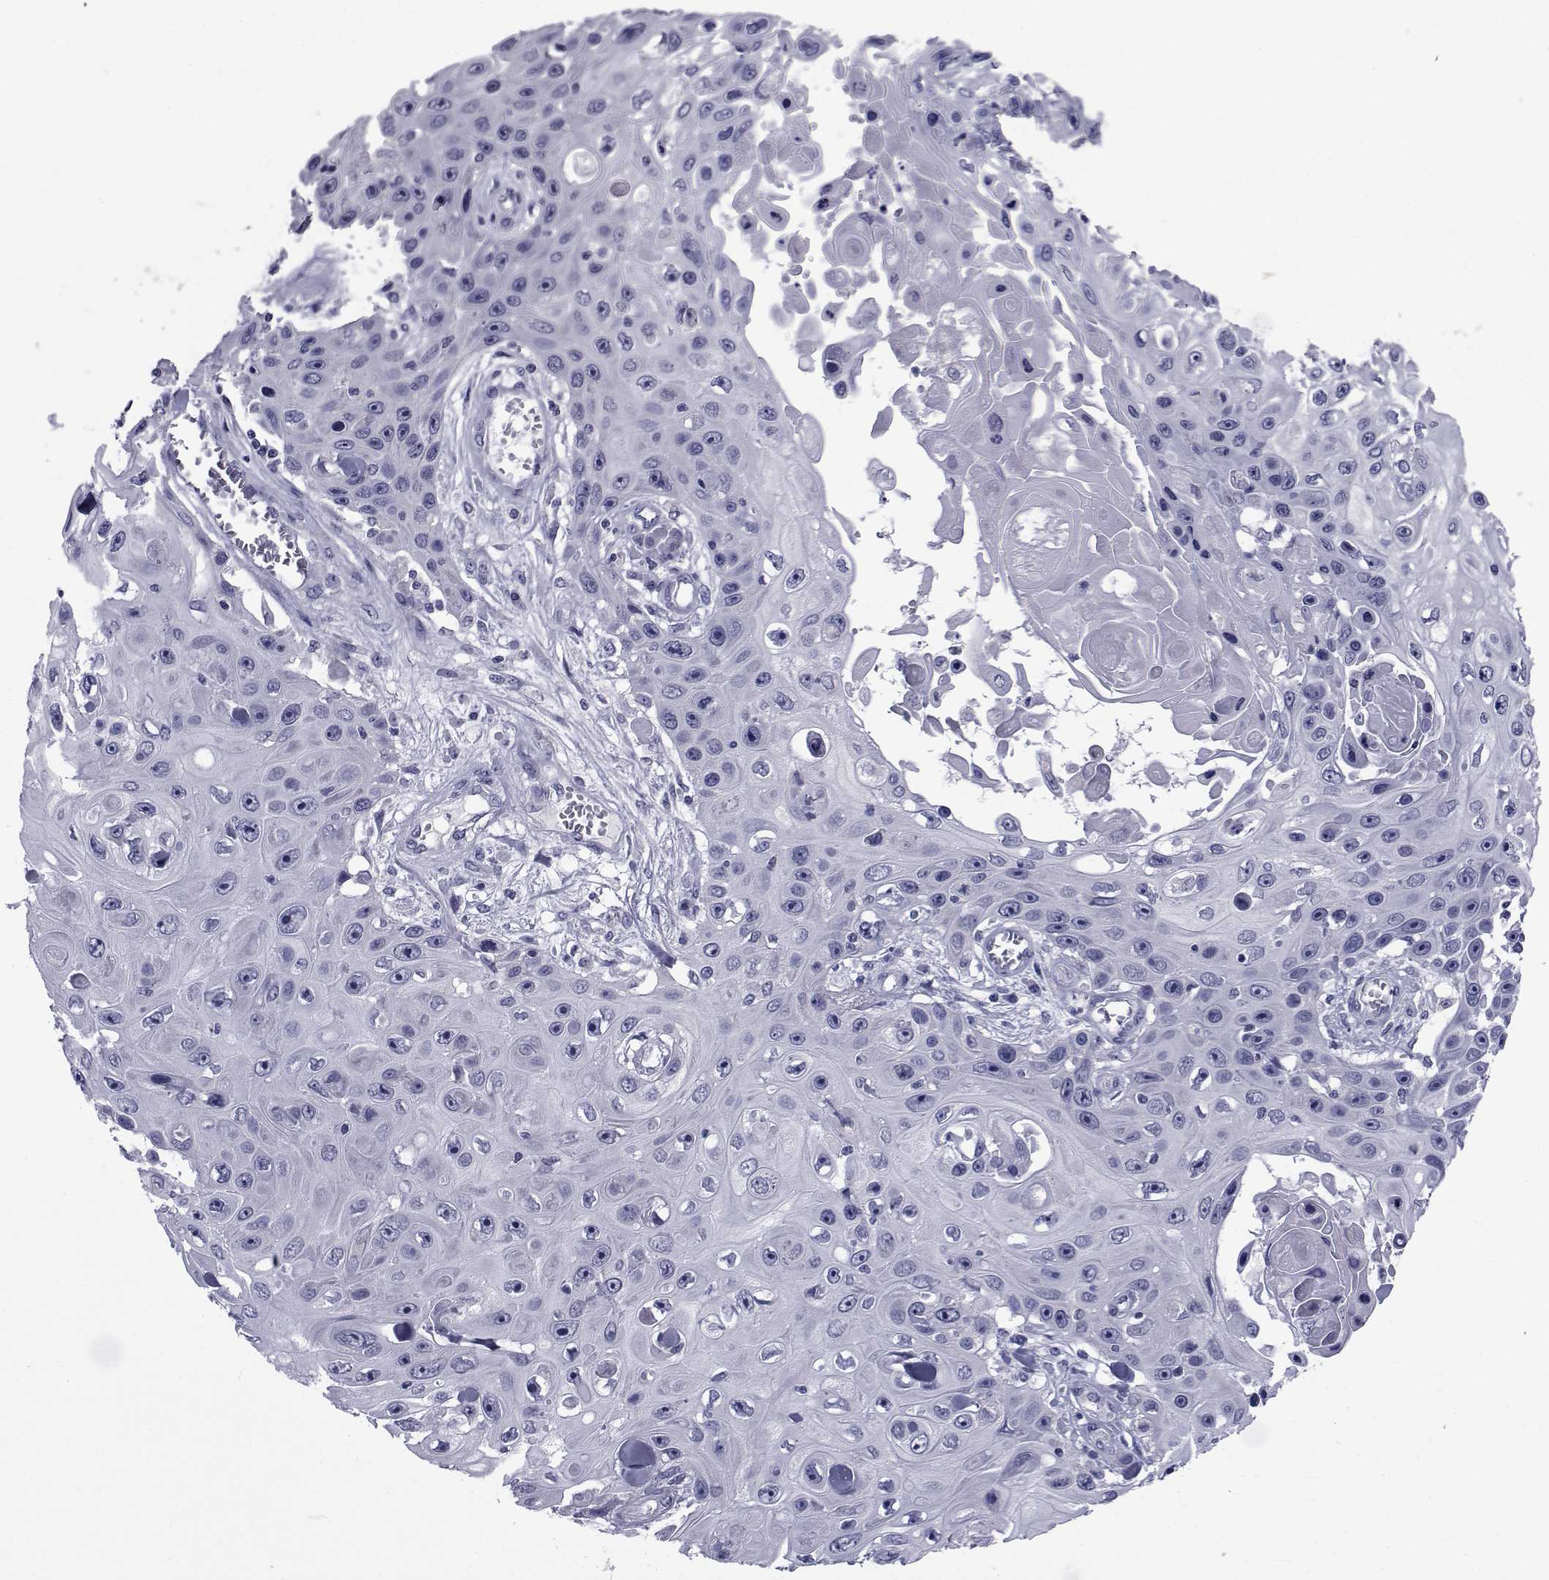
{"staining": {"intensity": "negative", "quantity": "none", "location": "none"}, "tissue": "skin cancer", "cell_type": "Tumor cells", "image_type": "cancer", "snomed": [{"axis": "morphology", "description": "Squamous cell carcinoma, NOS"}, {"axis": "topography", "description": "Skin"}], "caption": "Tumor cells are negative for brown protein staining in squamous cell carcinoma (skin). The staining is performed using DAB (3,3'-diaminobenzidine) brown chromogen with nuclei counter-stained in using hematoxylin.", "gene": "GKAP1", "patient": {"sex": "male", "age": 82}}